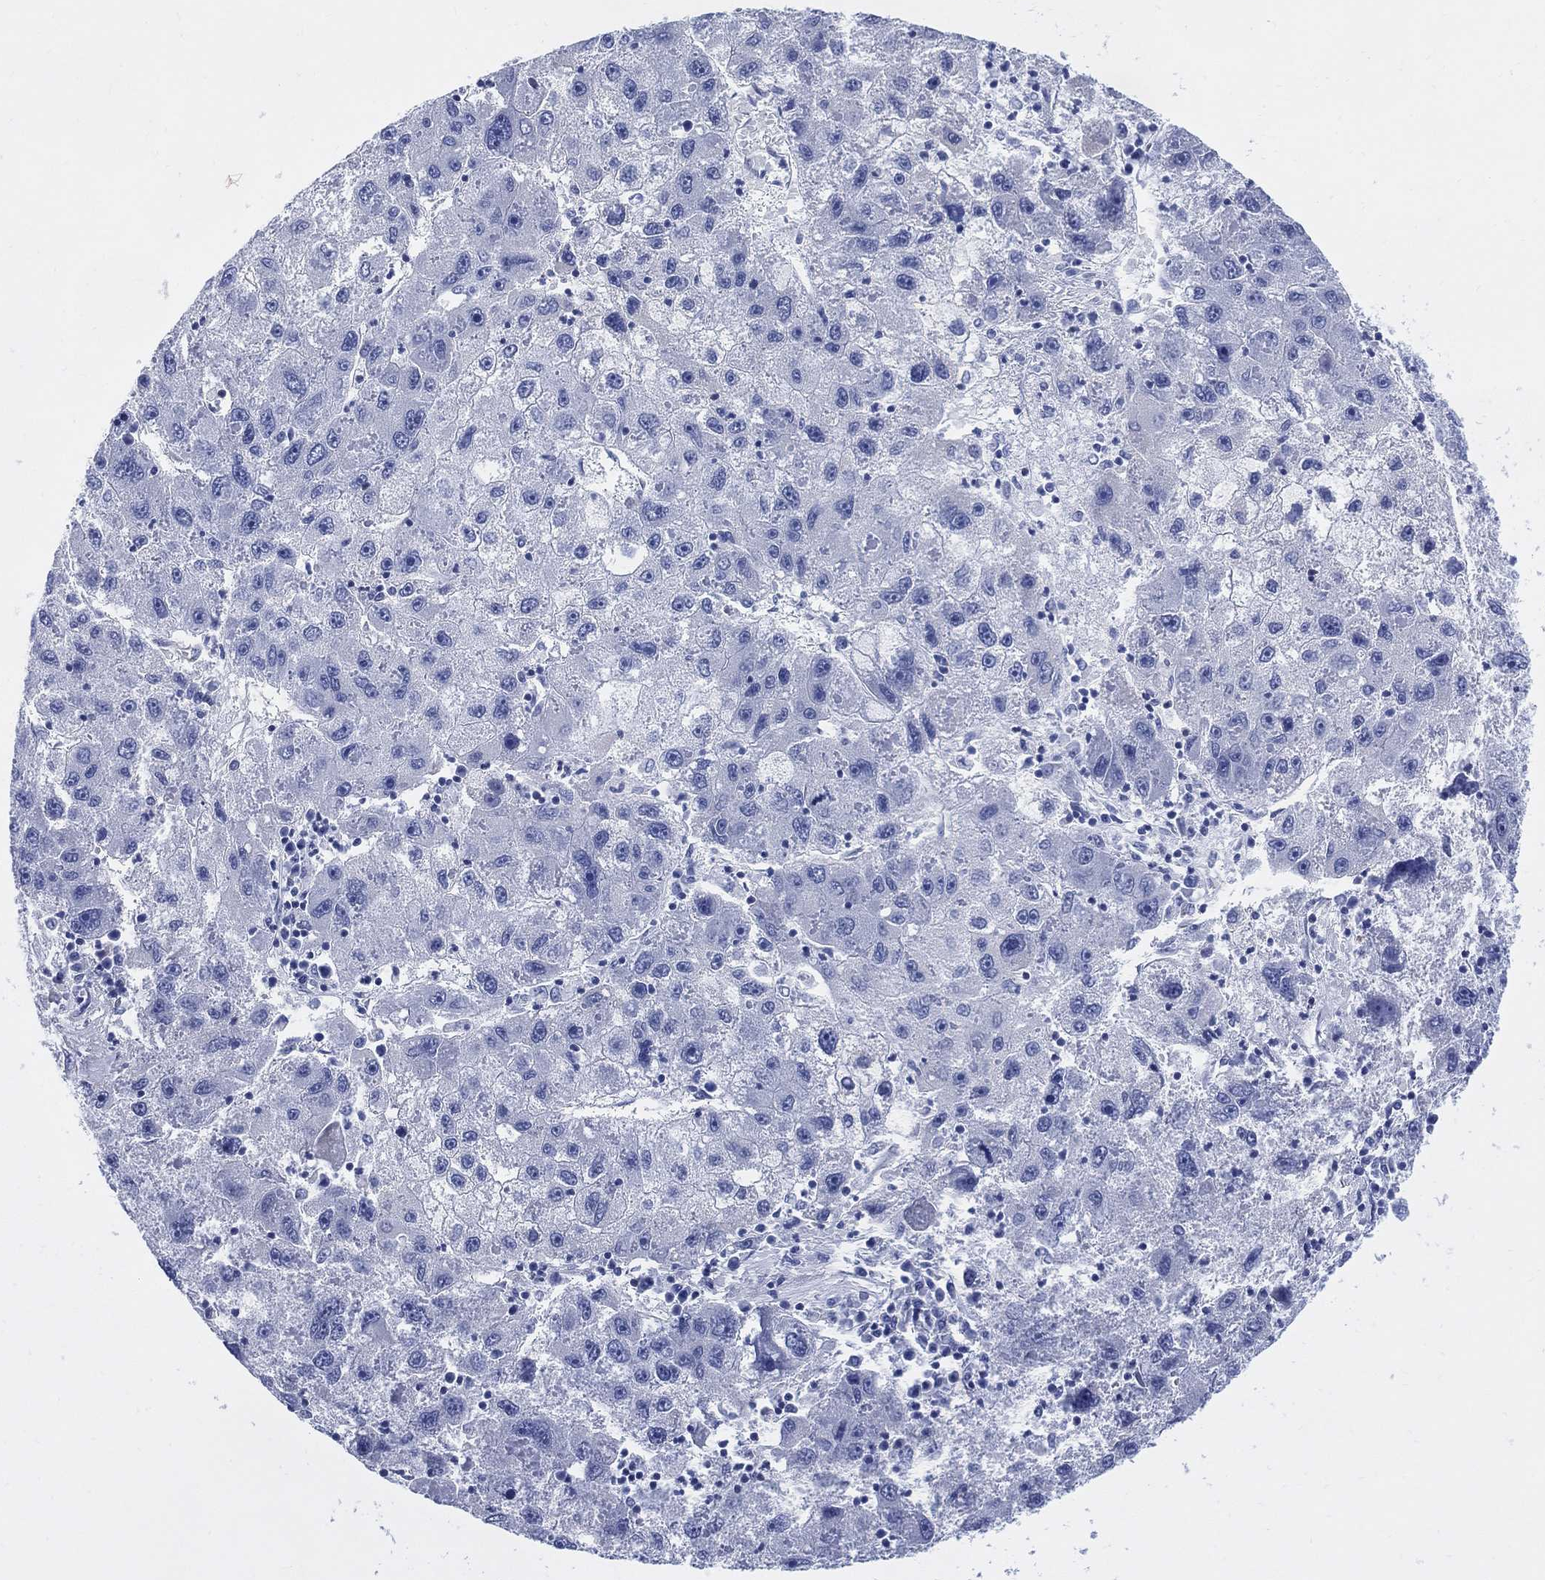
{"staining": {"intensity": "negative", "quantity": "none", "location": "none"}, "tissue": "liver cancer", "cell_type": "Tumor cells", "image_type": "cancer", "snomed": [{"axis": "morphology", "description": "Carcinoma, Hepatocellular, NOS"}, {"axis": "topography", "description": "Liver"}], "caption": "Immunohistochemical staining of hepatocellular carcinoma (liver) displays no significant positivity in tumor cells.", "gene": "DDI1", "patient": {"sex": "male", "age": 75}}